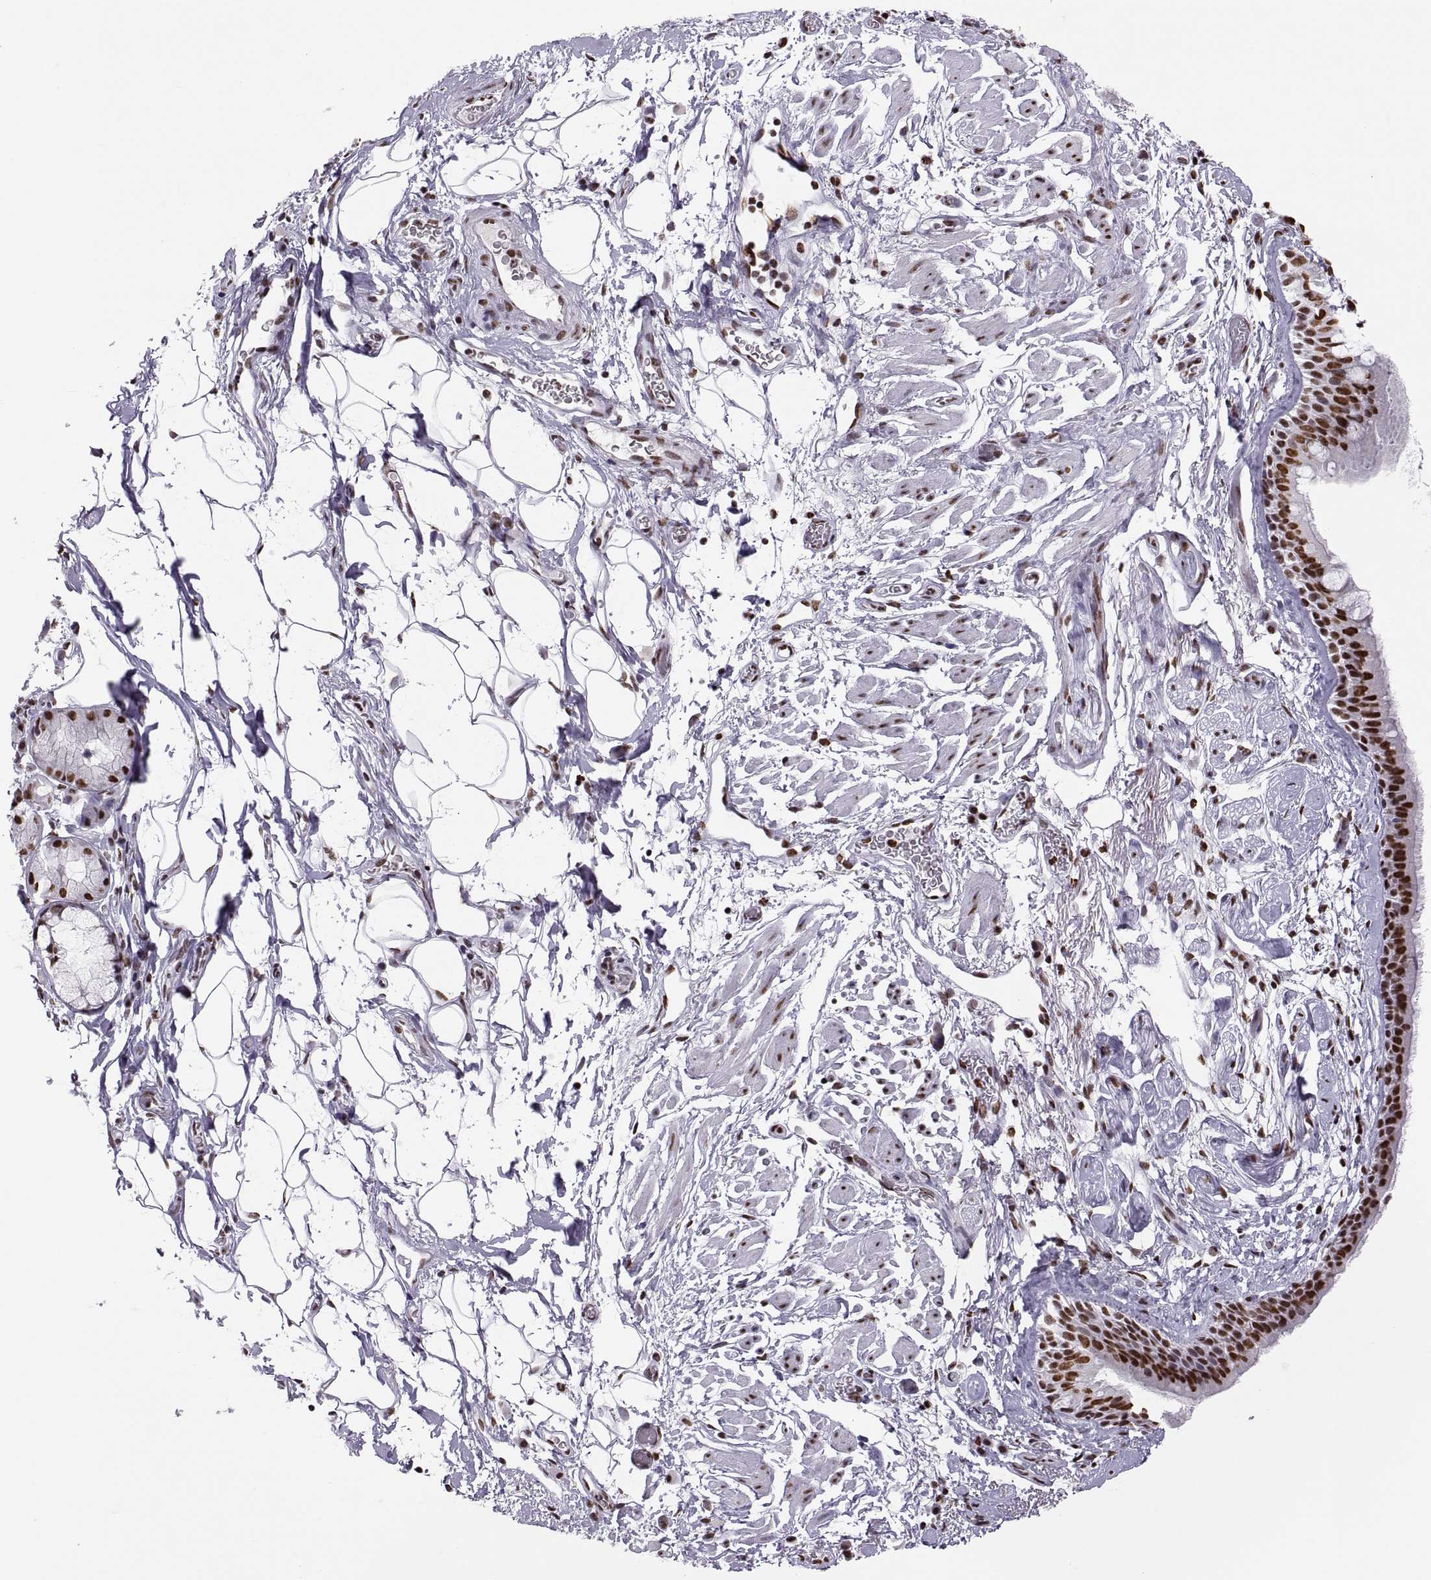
{"staining": {"intensity": "strong", "quantity": ">75%", "location": "nuclear"}, "tissue": "bronchus", "cell_type": "Respiratory epithelial cells", "image_type": "normal", "snomed": [{"axis": "morphology", "description": "Normal tissue, NOS"}, {"axis": "topography", "description": "Cartilage tissue"}, {"axis": "topography", "description": "Bronchus"}], "caption": "Human bronchus stained with a brown dye demonstrates strong nuclear positive expression in about >75% of respiratory epithelial cells.", "gene": "SNAI1", "patient": {"sex": "male", "age": 58}}